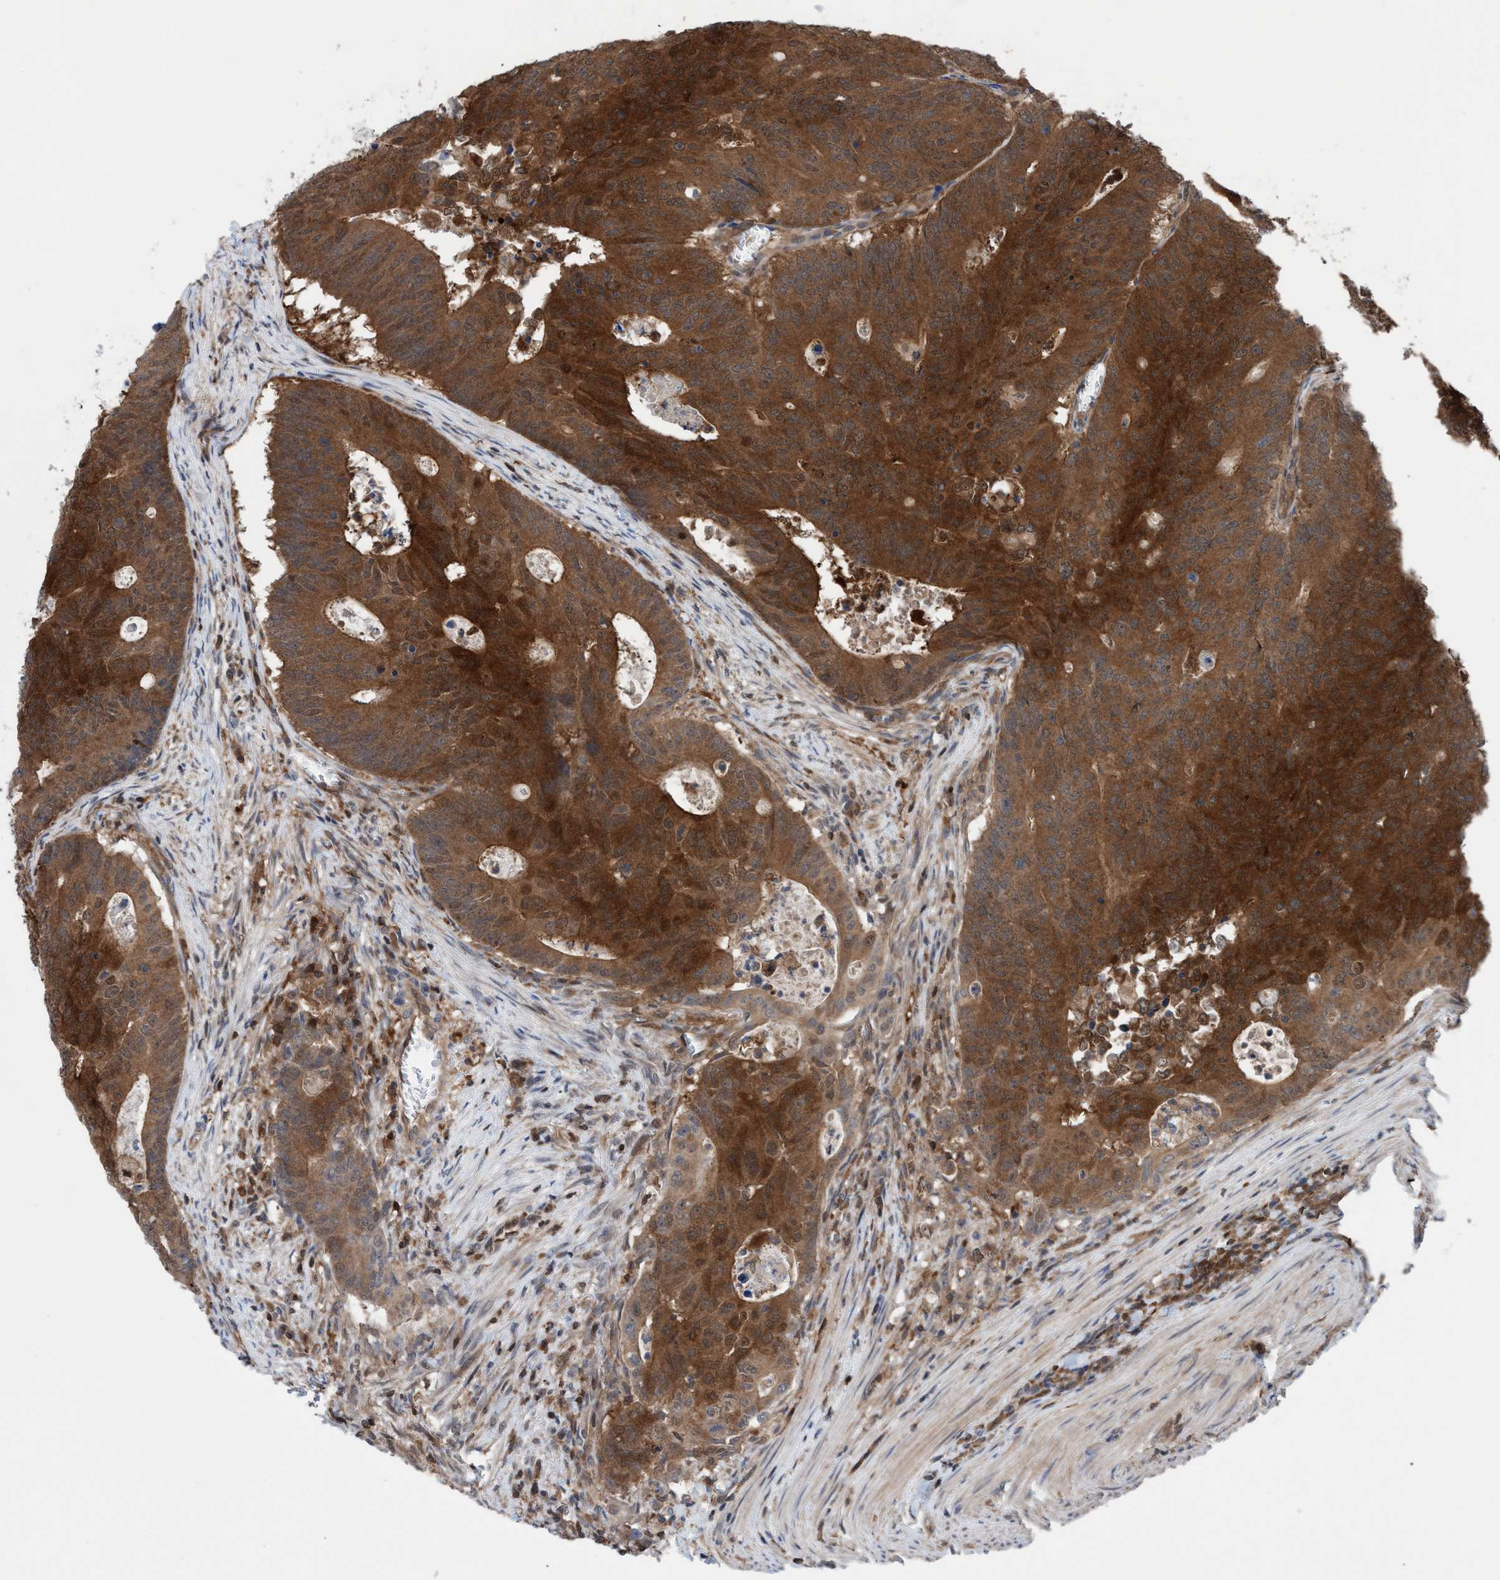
{"staining": {"intensity": "strong", "quantity": ">75%", "location": "cytoplasmic/membranous,nuclear"}, "tissue": "colorectal cancer", "cell_type": "Tumor cells", "image_type": "cancer", "snomed": [{"axis": "morphology", "description": "Adenocarcinoma, NOS"}, {"axis": "topography", "description": "Colon"}], "caption": "Brown immunohistochemical staining in human colorectal adenocarcinoma reveals strong cytoplasmic/membranous and nuclear expression in approximately >75% of tumor cells.", "gene": "GLOD4", "patient": {"sex": "male", "age": 87}}